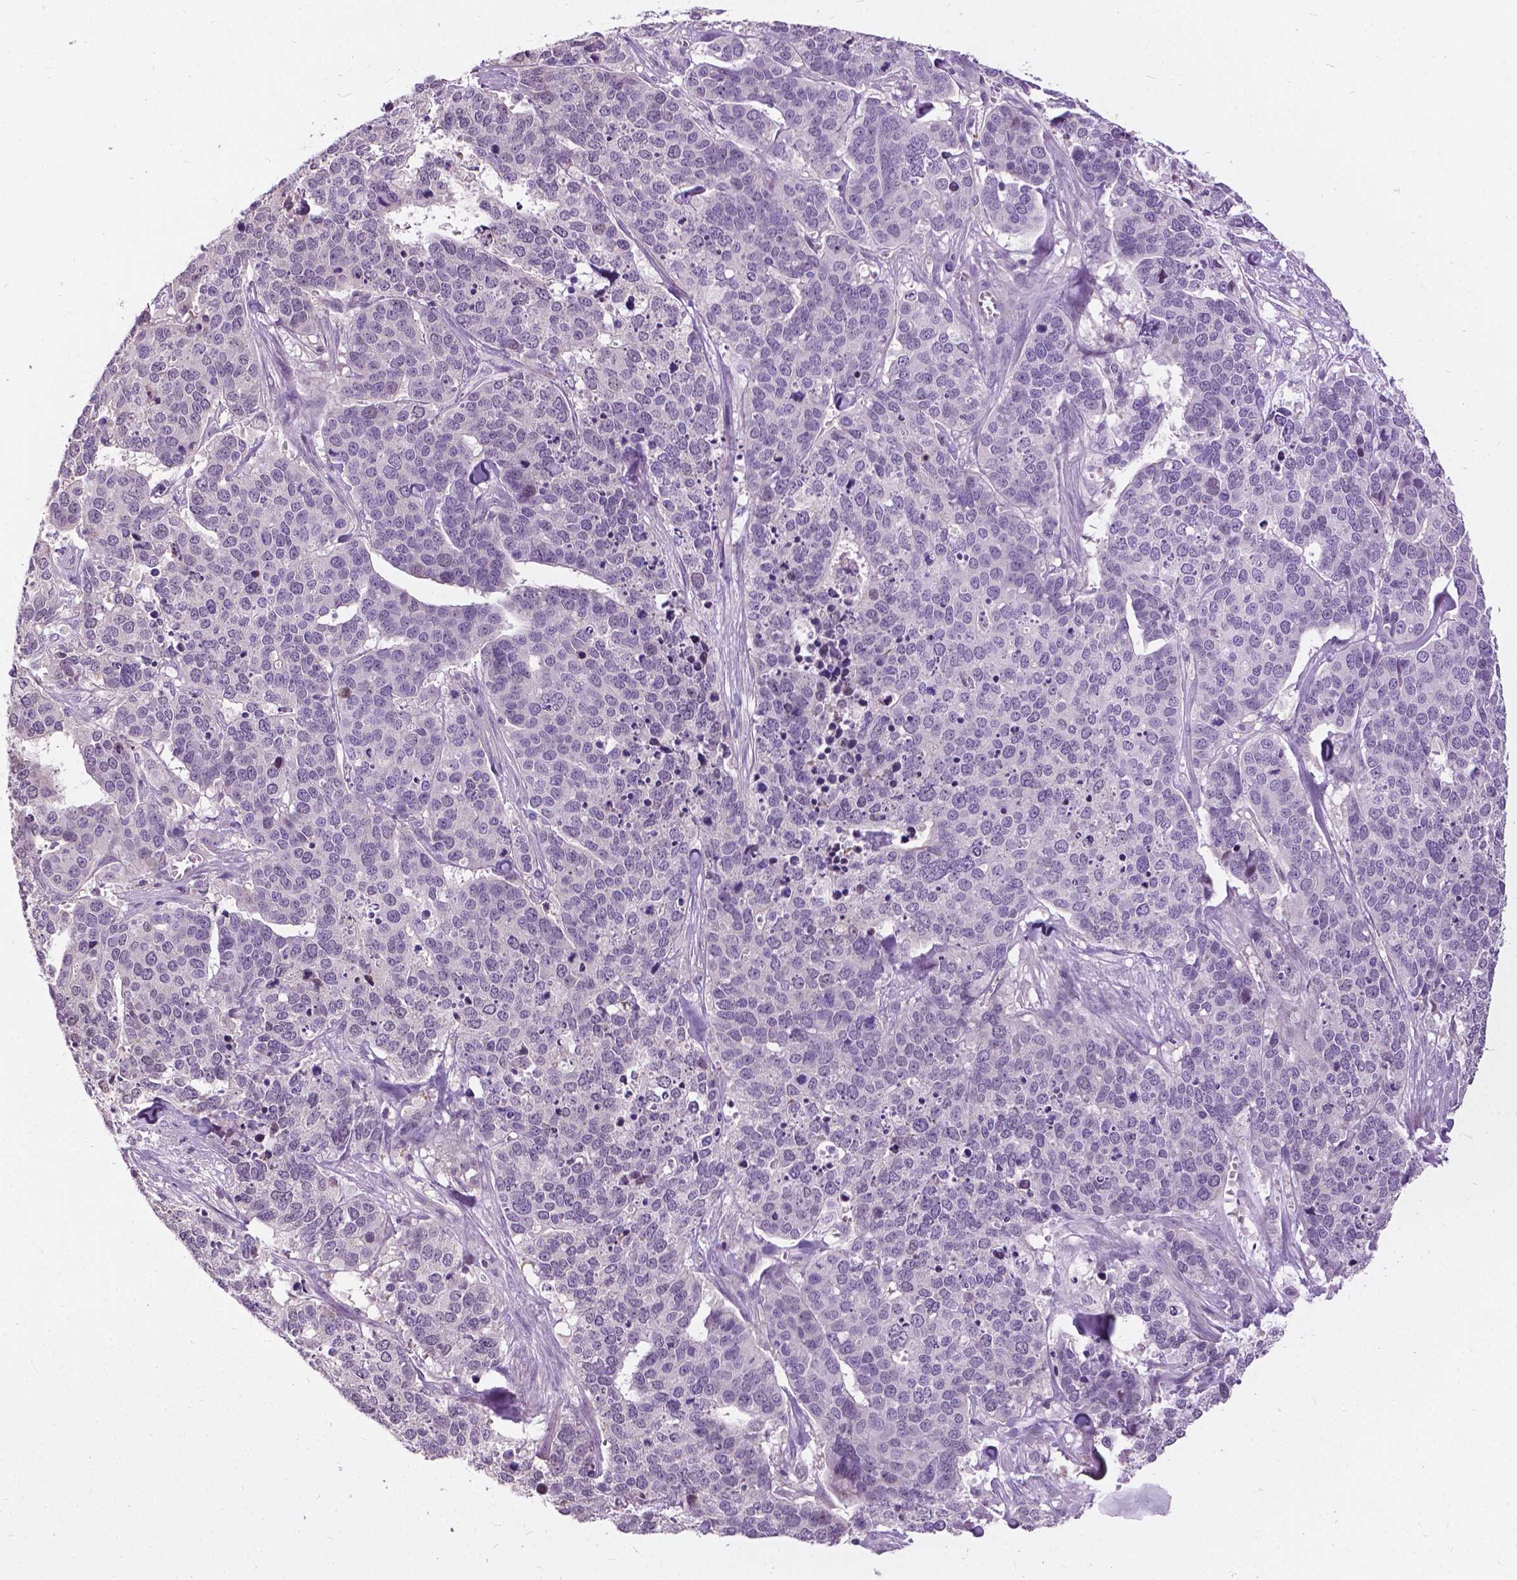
{"staining": {"intensity": "negative", "quantity": "none", "location": "none"}, "tissue": "ovarian cancer", "cell_type": "Tumor cells", "image_type": "cancer", "snomed": [{"axis": "morphology", "description": "Carcinoma, endometroid"}, {"axis": "topography", "description": "Ovary"}], "caption": "Immunohistochemical staining of human ovarian cancer (endometroid carcinoma) exhibits no significant staining in tumor cells.", "gene": "JAK3", "patient": {"sex": "female", "age": 65}}